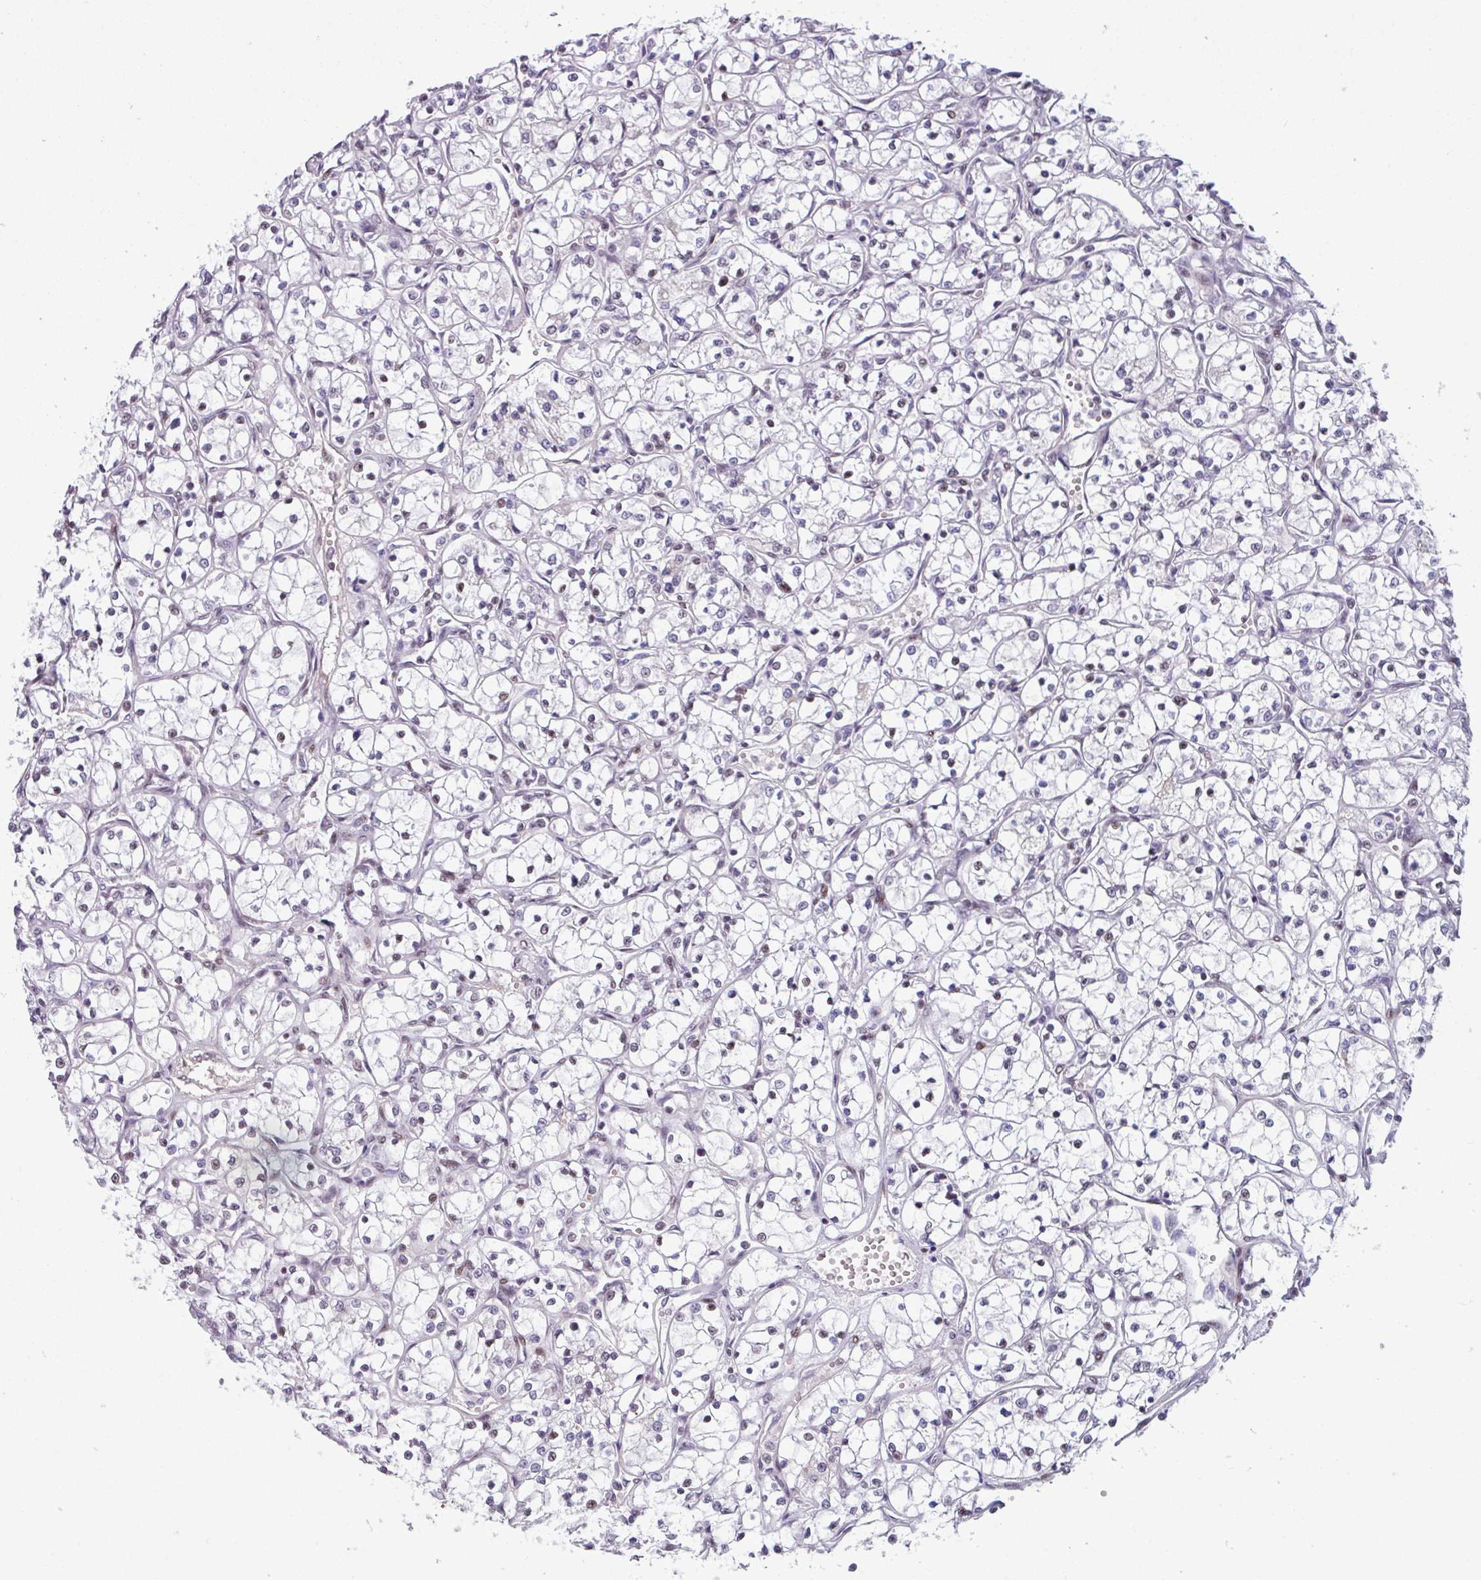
{"staining": {"intensity": "moderate", "quantity": "<25%", "location": "nuclear"}, "tissue": "renal cancer", "cell_type": "Tumor cells", "image_type": "cancer", "snomed": [{"axis": "morphology", "description": "Adenocarcinoma, NOS"}, {"axis": "topography", "description": "Kidney"}], "caption": "IHC histopathology image of renal cancer stained for a protein (brown), which demonstrates low levels of moderate nuclear expression in approximately <25% of tumor cells.", "gene": "ZNF575", "patient": {"sex": "female", "age": 69}}